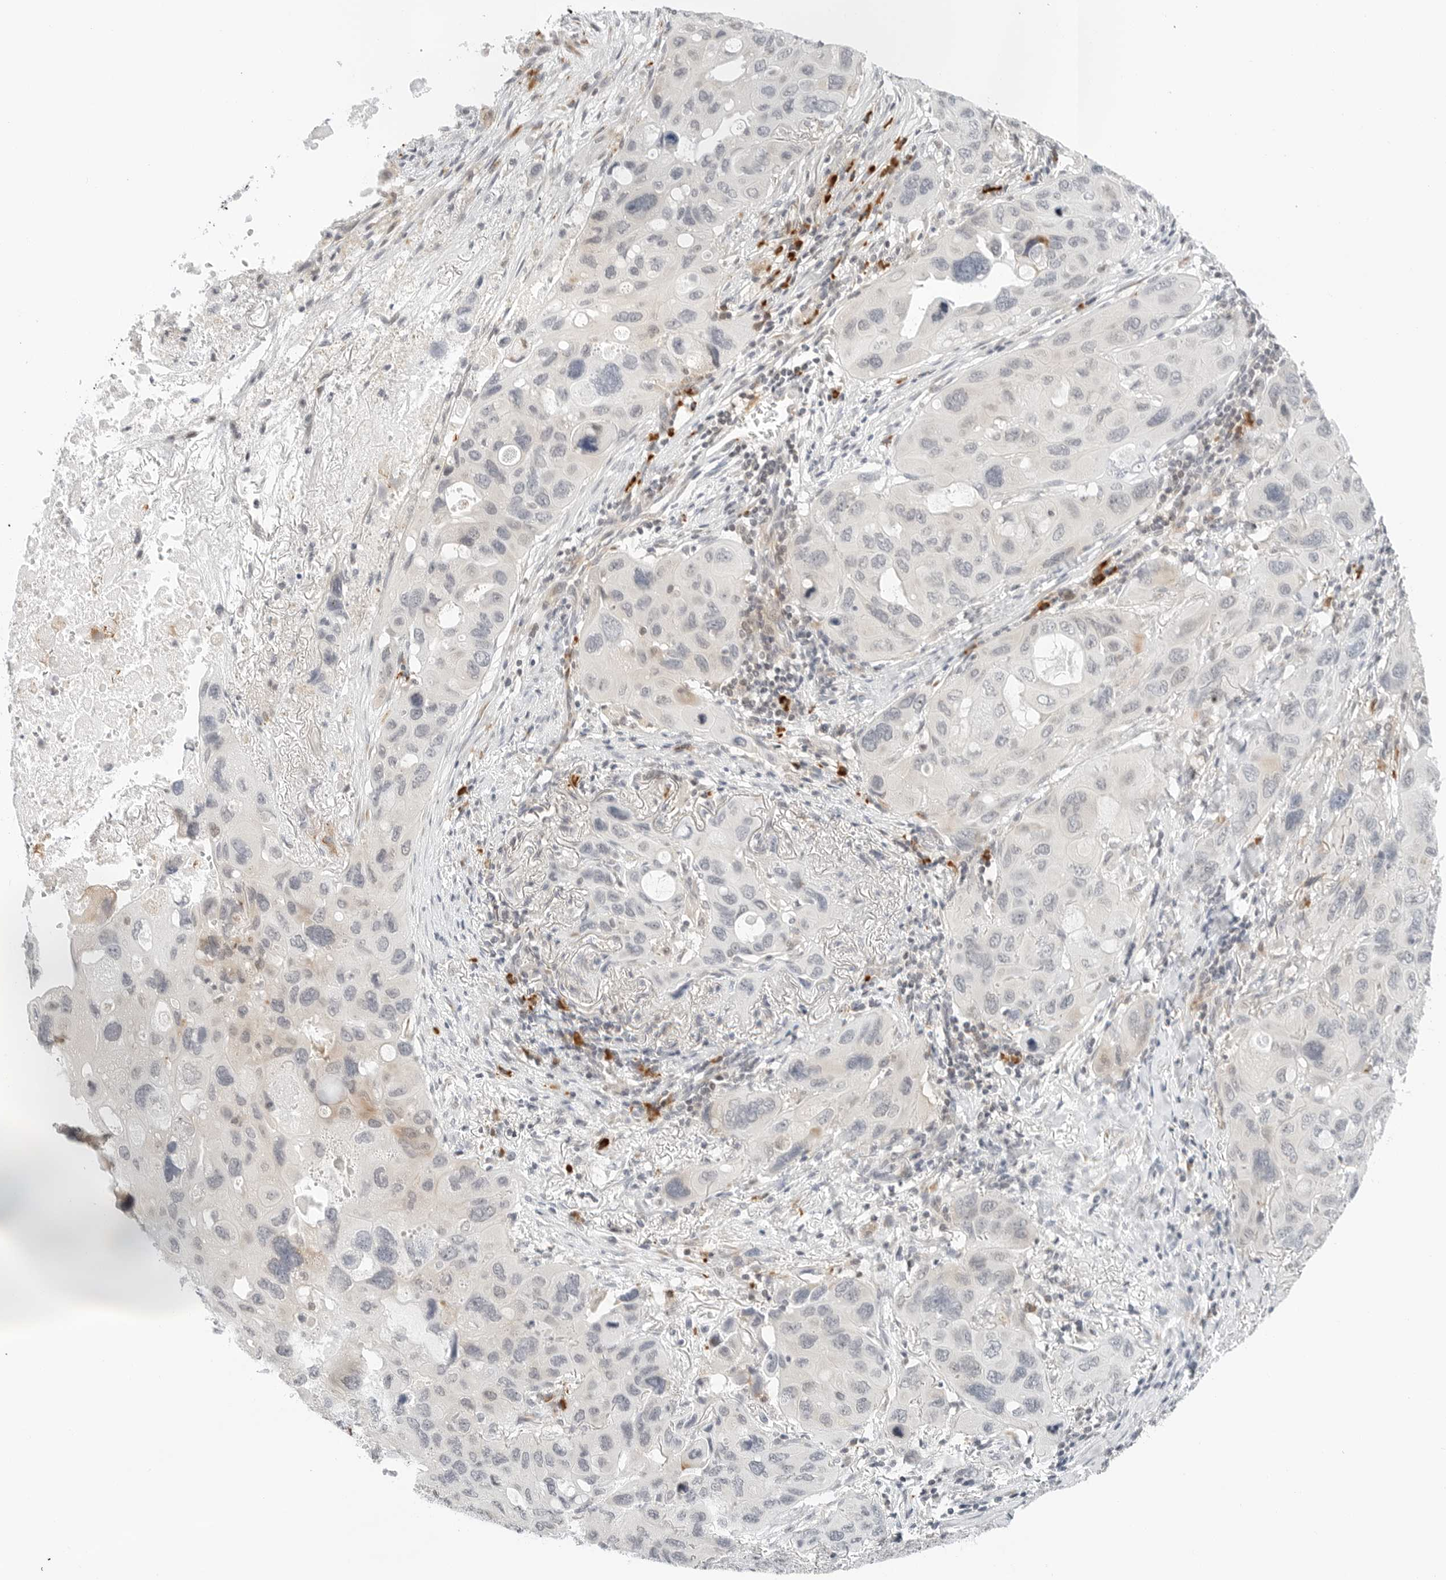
{"staining": {"intensity": "negative", "quantity": "none", "location": "none"}, "tissue": "lung cancer", "cell_type": "Tumor cells", "image_type": "cancer", "snomed": [{"axis": "morphology", "description": "Squamous cell carcinoma, NOS"}, {"axis": "topography", "description": "Lung"}], "caption": "Tumor cells are negative for brown protein staining in lung squamous cell carcinoma.", "gene": "PARP10", "patient": {"sex": "female", "age": 73}}